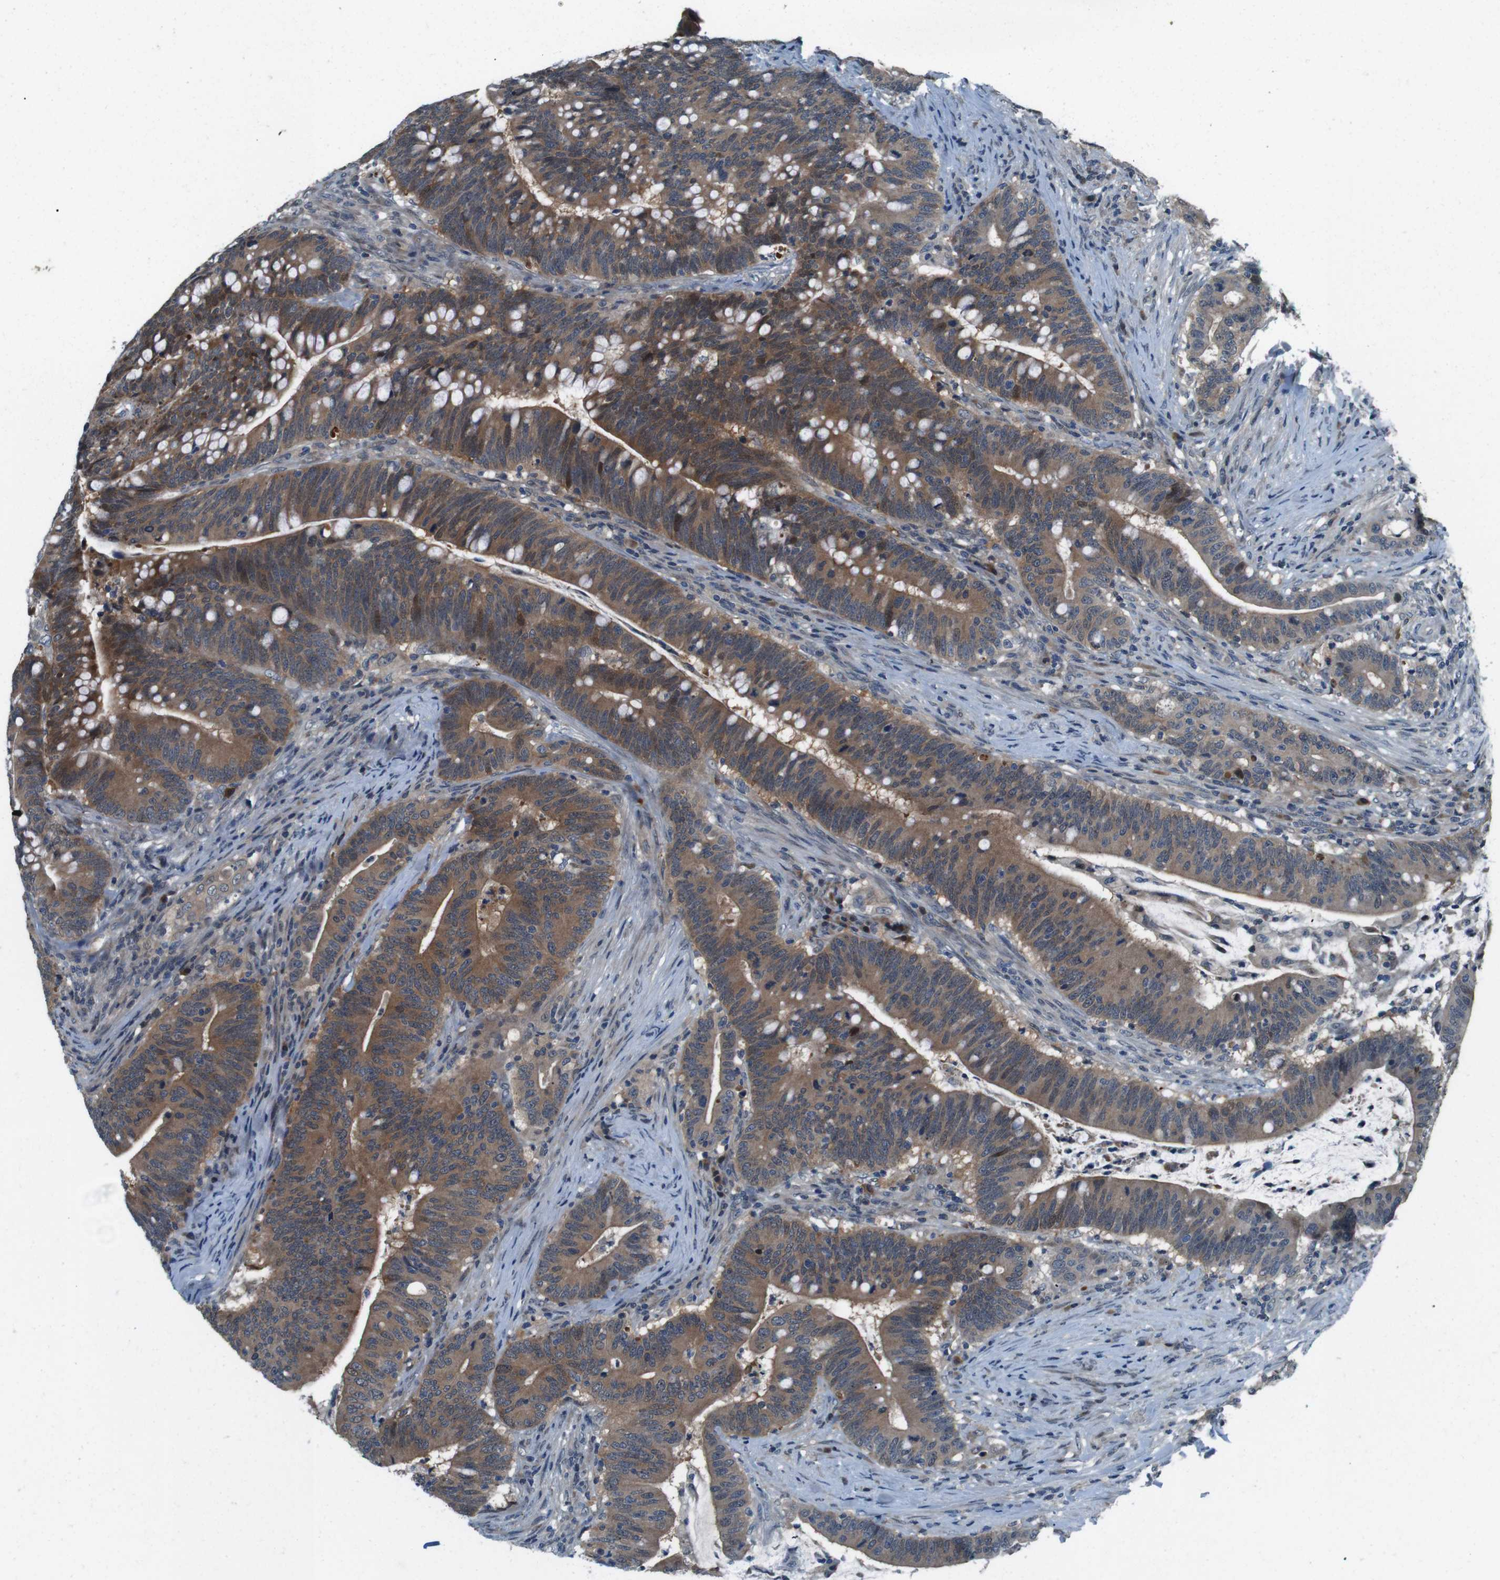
{"staining": {"intensity": "moderate", "quantity": ">75%", "location": "cytoplasmic/membranous"}, "tissue": "colorectal cancer", "cell_type": "Tumor cells", "image_type": "cancer", "snomed": [{"axis": "morphology", "description": "Normal tissue, NOS"}, {"axis": "morphology", "description": "Adenocarcinoma, NOS"}, {"axis": "topography", "description": "Colon"}], "caption": "Colorectal cancer stained with DAB (3,3'-diaminobenzidine) immunohistochemistry exhibits medium levels of moderate cytoplasmic/membranous positivity in about >75% of tumor cells. The protein of interest is shown in brown color, while the nuclei are stained blue.", "gene": "LRP5", "patient": {"sex": "female", "age": 66}}